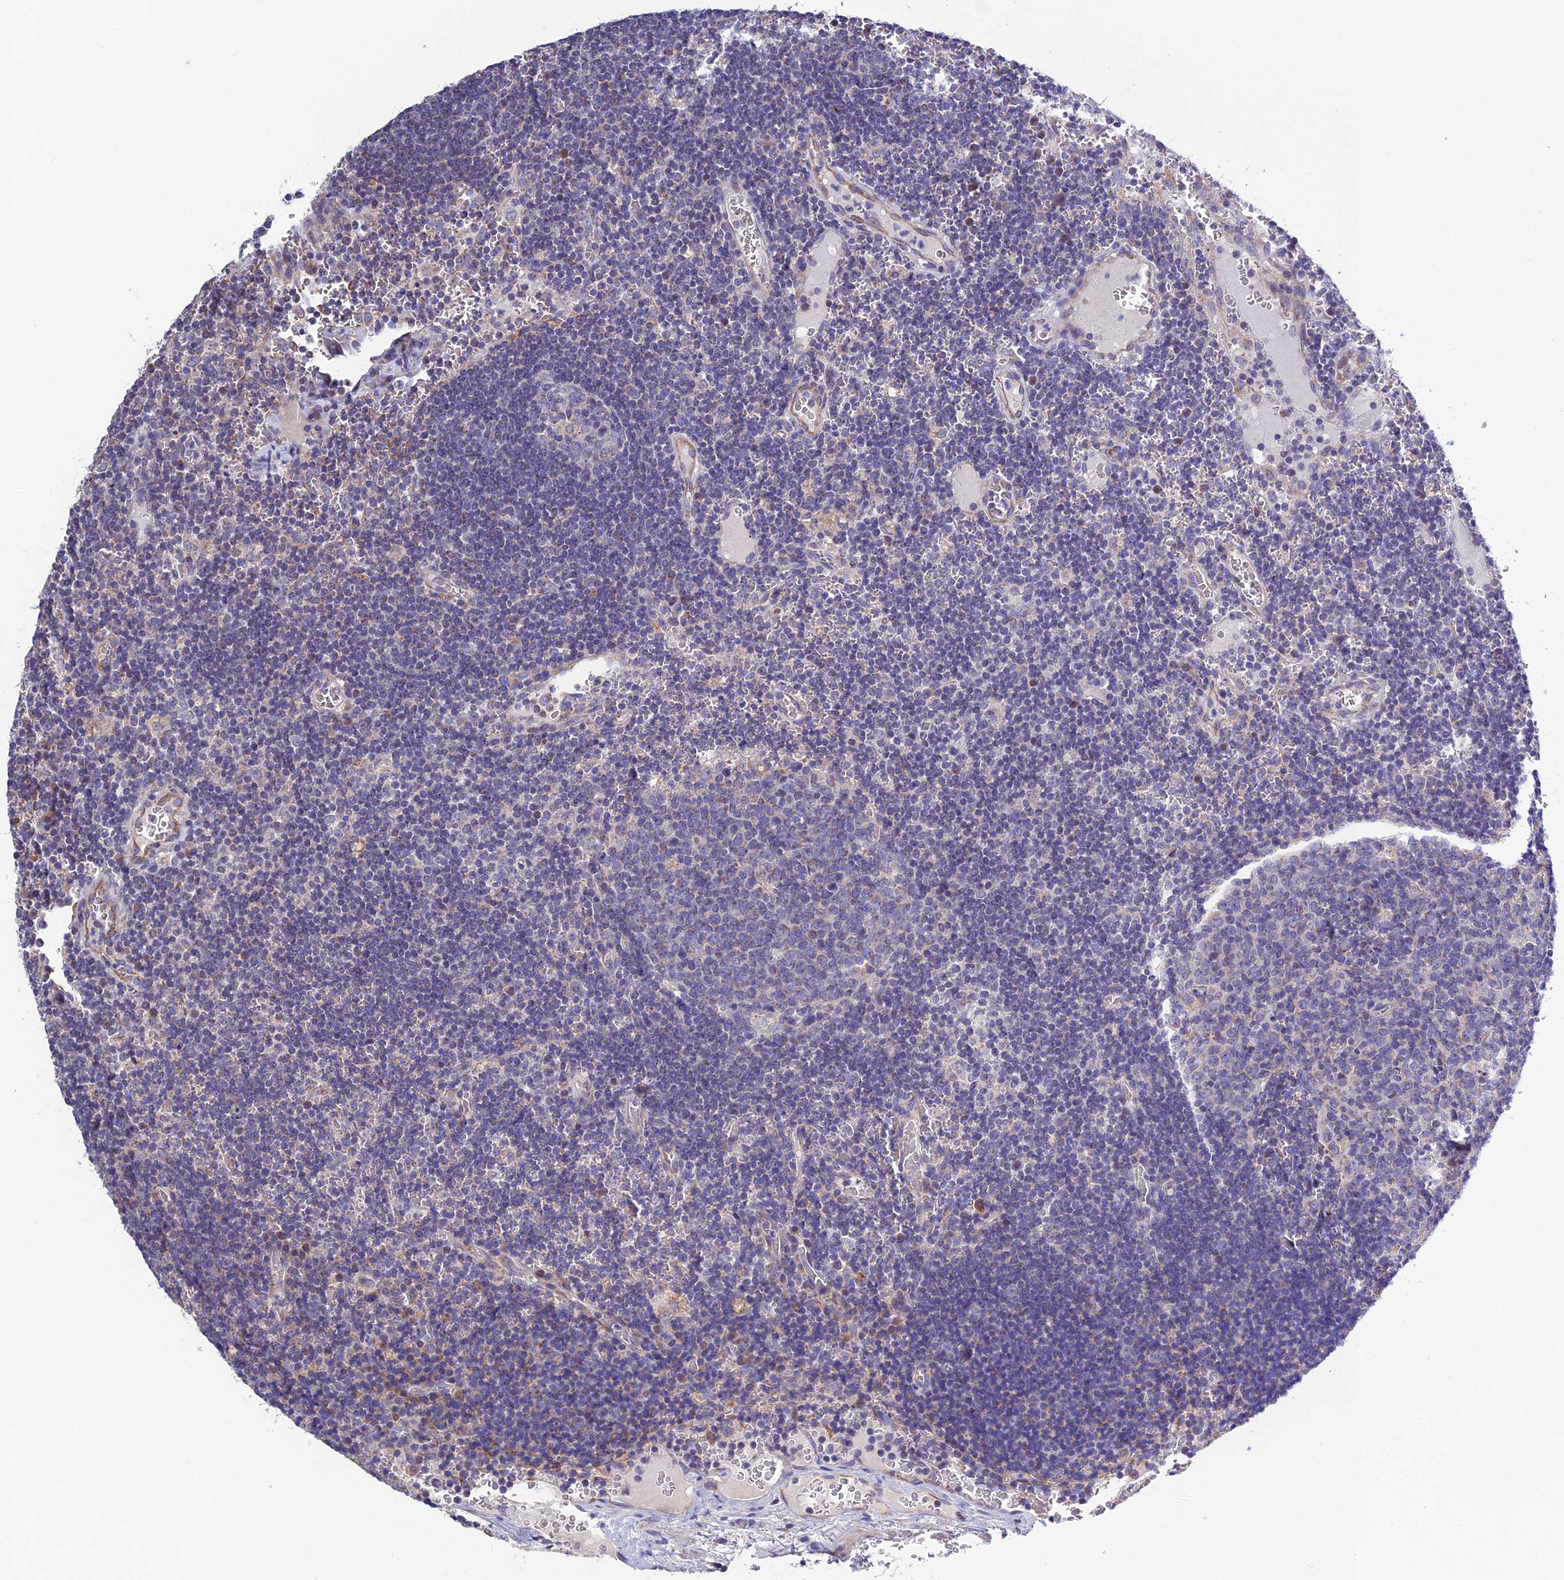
{"staining": {"intensity": "negative", "quantity": "none", "location": "none"}, "tissue": "lymph node", "cell_type": "Germinal center cells", "image_type": "normal", "snomed": [{"axis": "morphology", "description": "Normal tissue, NOS"}, {"axis": "topography", "description": "Lymph node"}], "caption": "Germinal center cells show no significant expression in normal lymph node.", "gene": "BHMT2", "patient": {"sex": "female", "age": 73}}